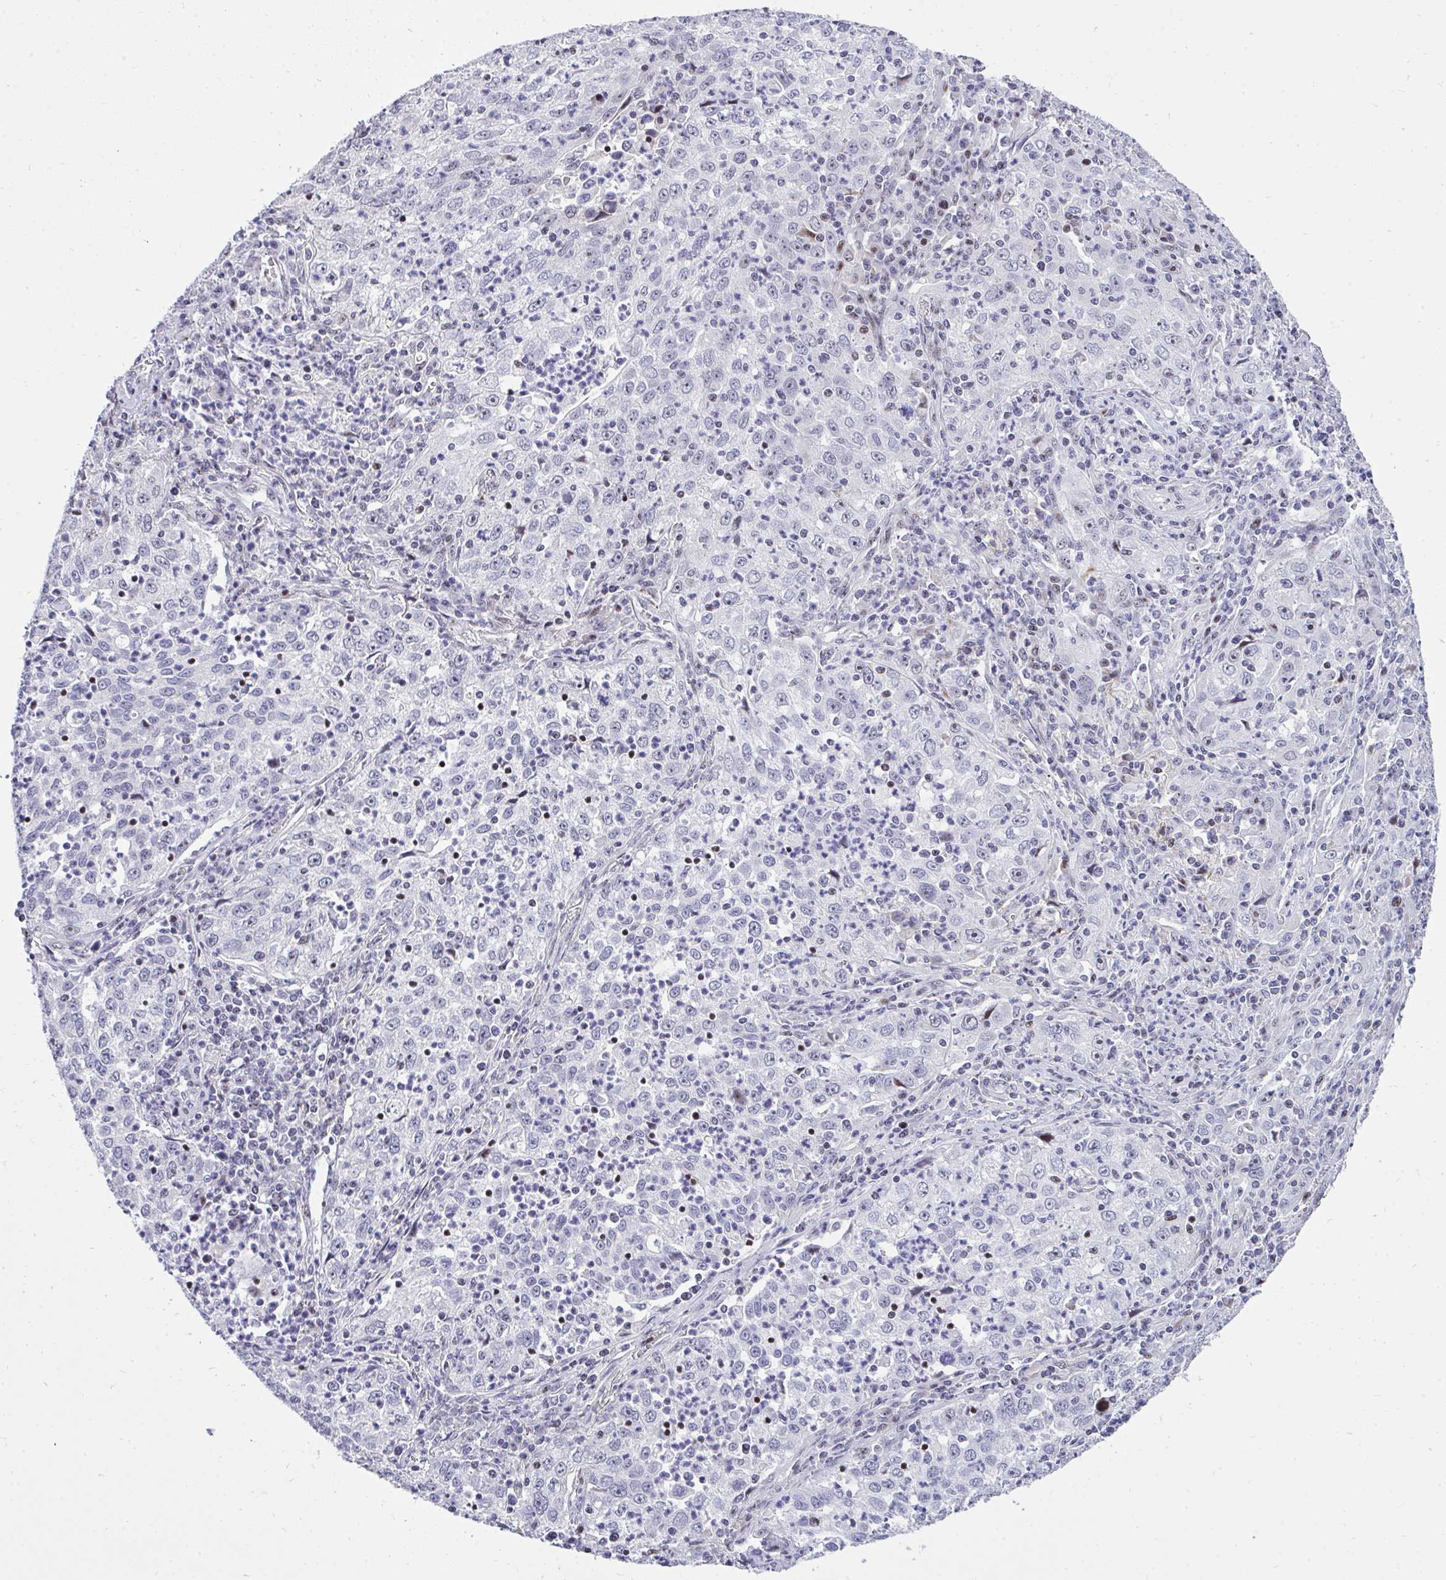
{"staining": {"intensity": "moderate", "quantity": "<25%", "location": "nuclear"}, "tissue": "lung cancer", "cell_type": "Tumor cells", "image_type": "cancer", "snomed": [{"axis": "morphology", "description": "Squamous cell carcinoma, NOS"}, {"axis": "topography", "description": "Lung"}], "caption": "Lung cancer stained with a brown dye exhibits moderate nuclear positive staining in approximately <25% of tumor cells.", "gene": "PLPPR3", "patient": {"sex": "male", "age": 71}}